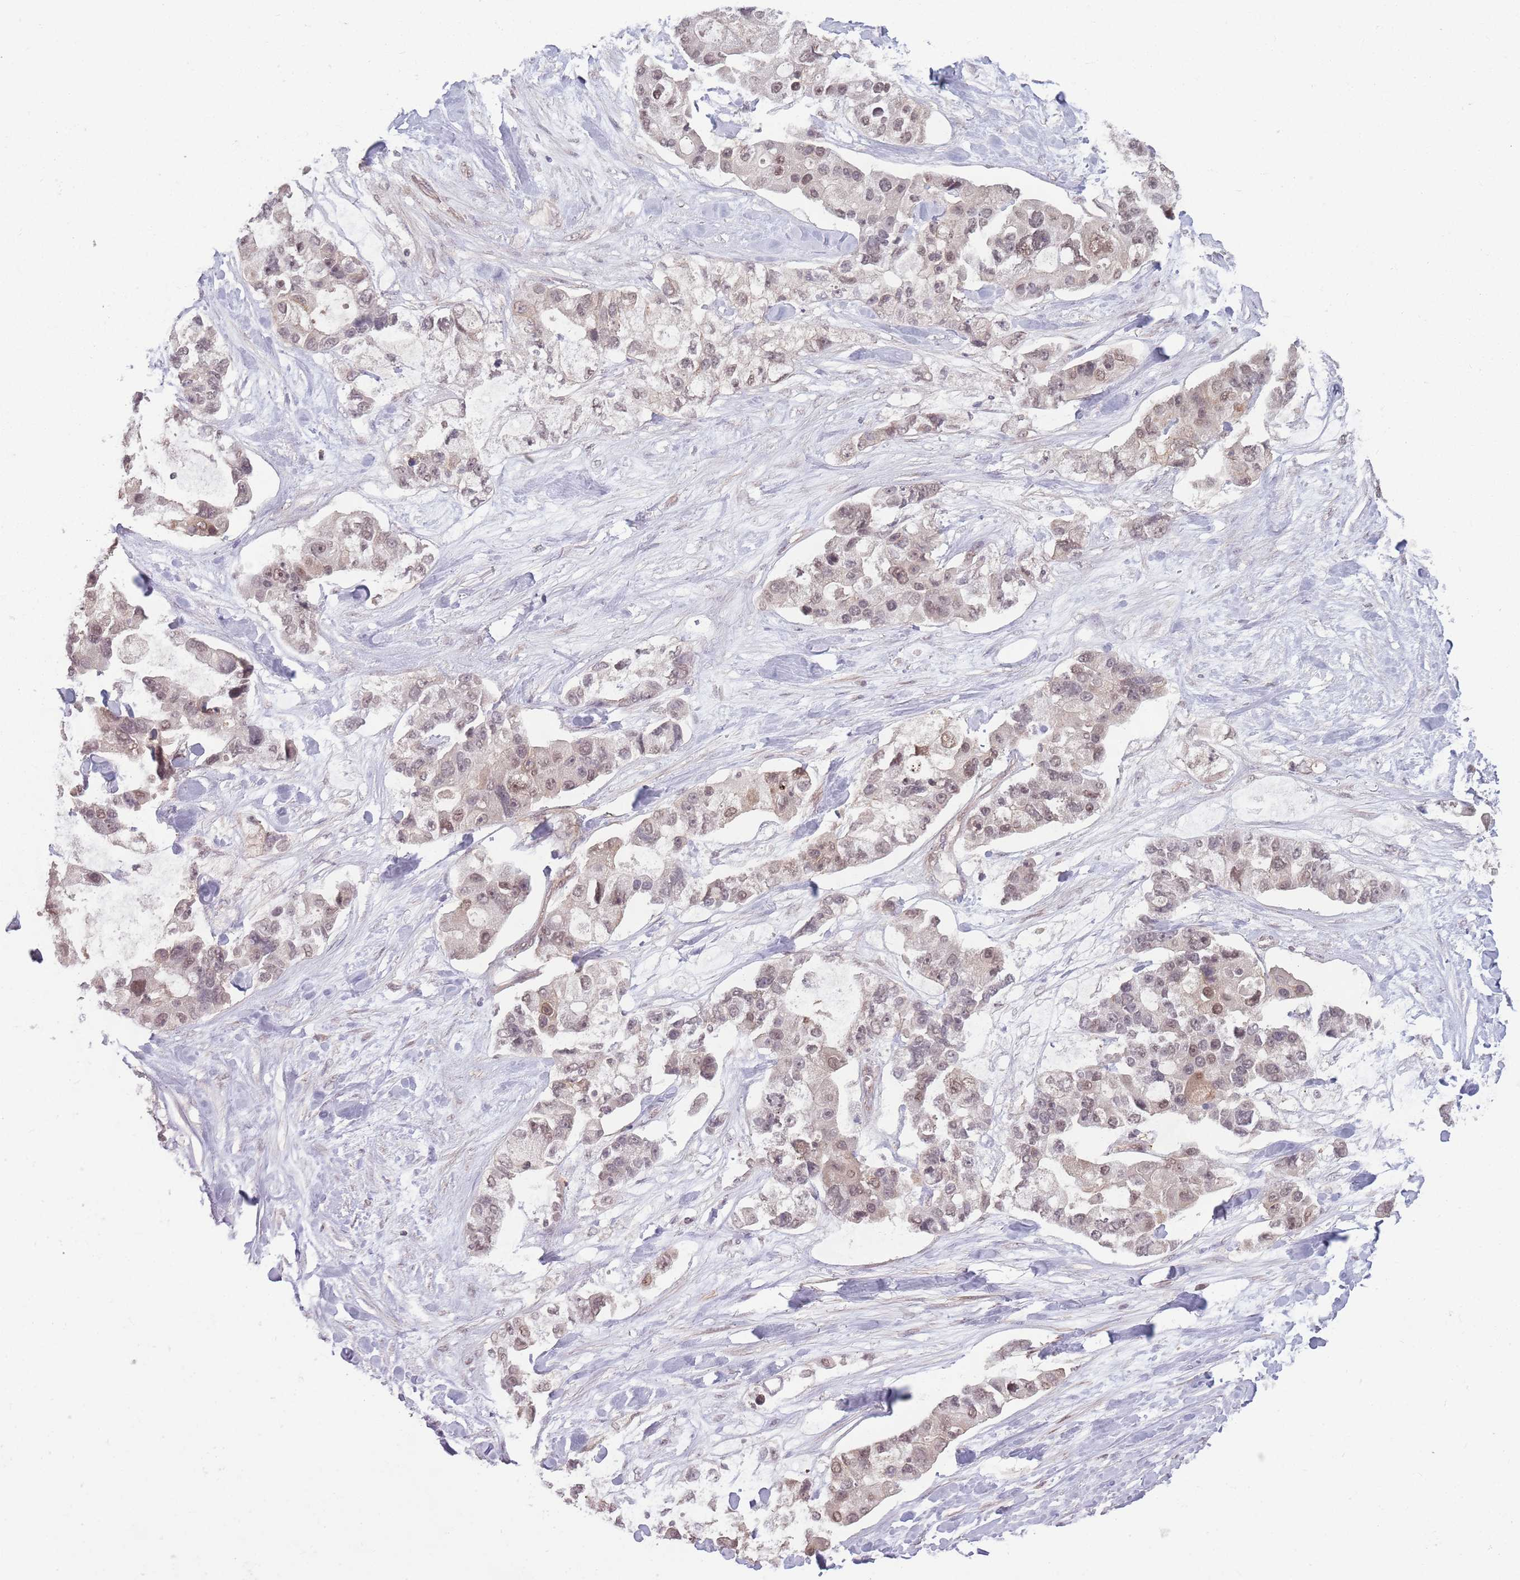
{"staining": {"intensity": "weak", "quantity": "25%-75%", "location": "cytoplasmic/membranous,nuclear"}, "tissue": "lung cancer", "cell_type": "Tumor cells", "image_type": "cancer", "snomed": [{"axis": "morphology", "description": "Adenocarcinoma, NOS"}, {"axis": "topography", "description": "Lung"}], "caption": "Immunohistochemistry image of neoplastic tissue: human lung adenocarcinoma stained using IHC displays low levels of weak protein expression localized specifically in the cytoplasmic/membranous and nuclear of tumor cells, appearing as a cytoplasmic/membranous and nuclear brown color.", "gene": "CCDC154", "patient": {"sex": "female", "age": 54}}